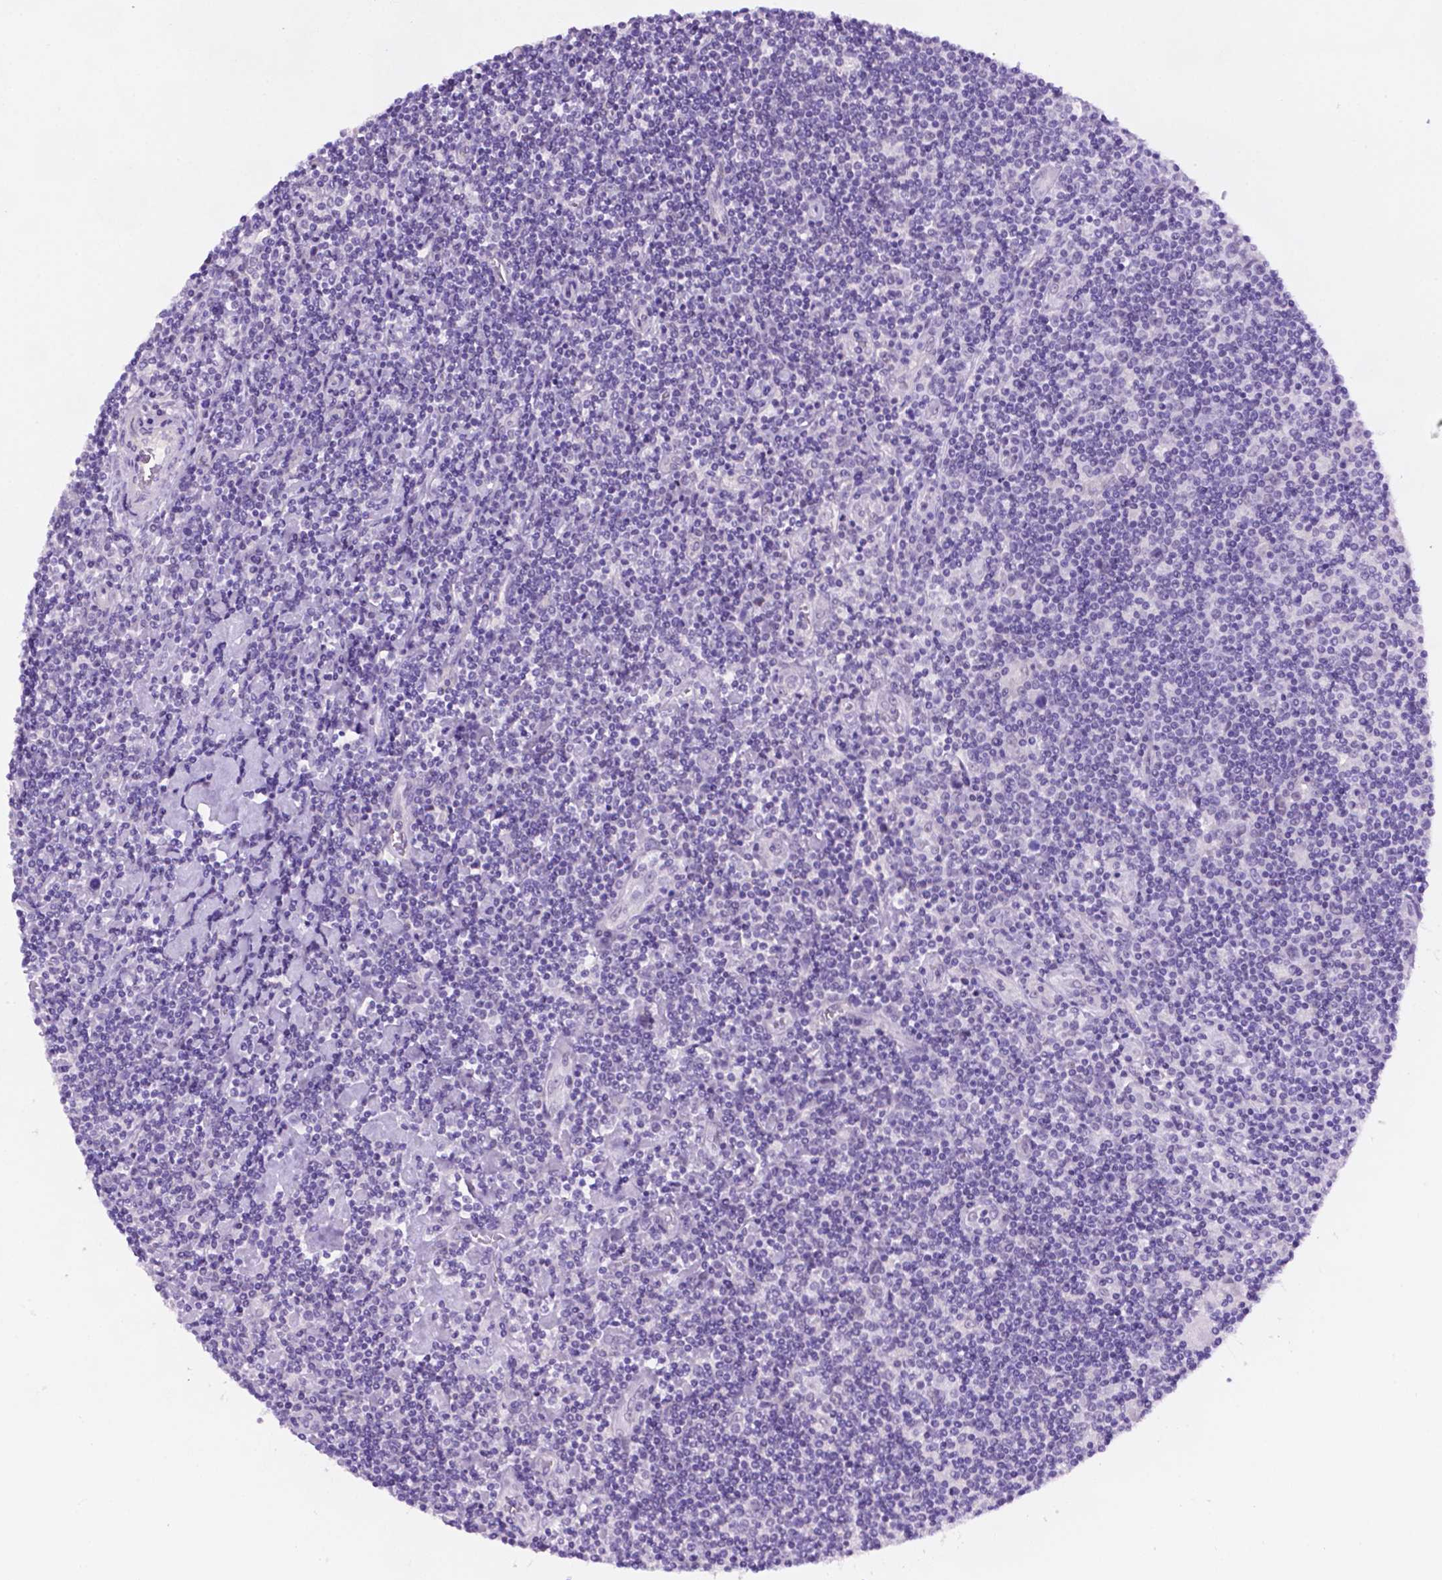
{"staining": {"intensity": "negative", "quantity": "none", "location": "none"}, "tissue": "lymphoma", "cell_type": "Tumor cells", "image_type": "cancer", "snomed": [{"axis": "morphology", "description": "Hodgkin's disease, NOS"}, {"axis": "topography", "description": "Lymph node"}], "caption": "This is a micrograph of immunohistochemistry (IHC) staining of lymphoma, which shows no staining in tumor cells. (Brightfield microscopy of DAB (3,3'-diaminobenzidine) IHC at high magnification).", "gene": "TACSTD2", "patient": {"sex": "male", "age": 40}}